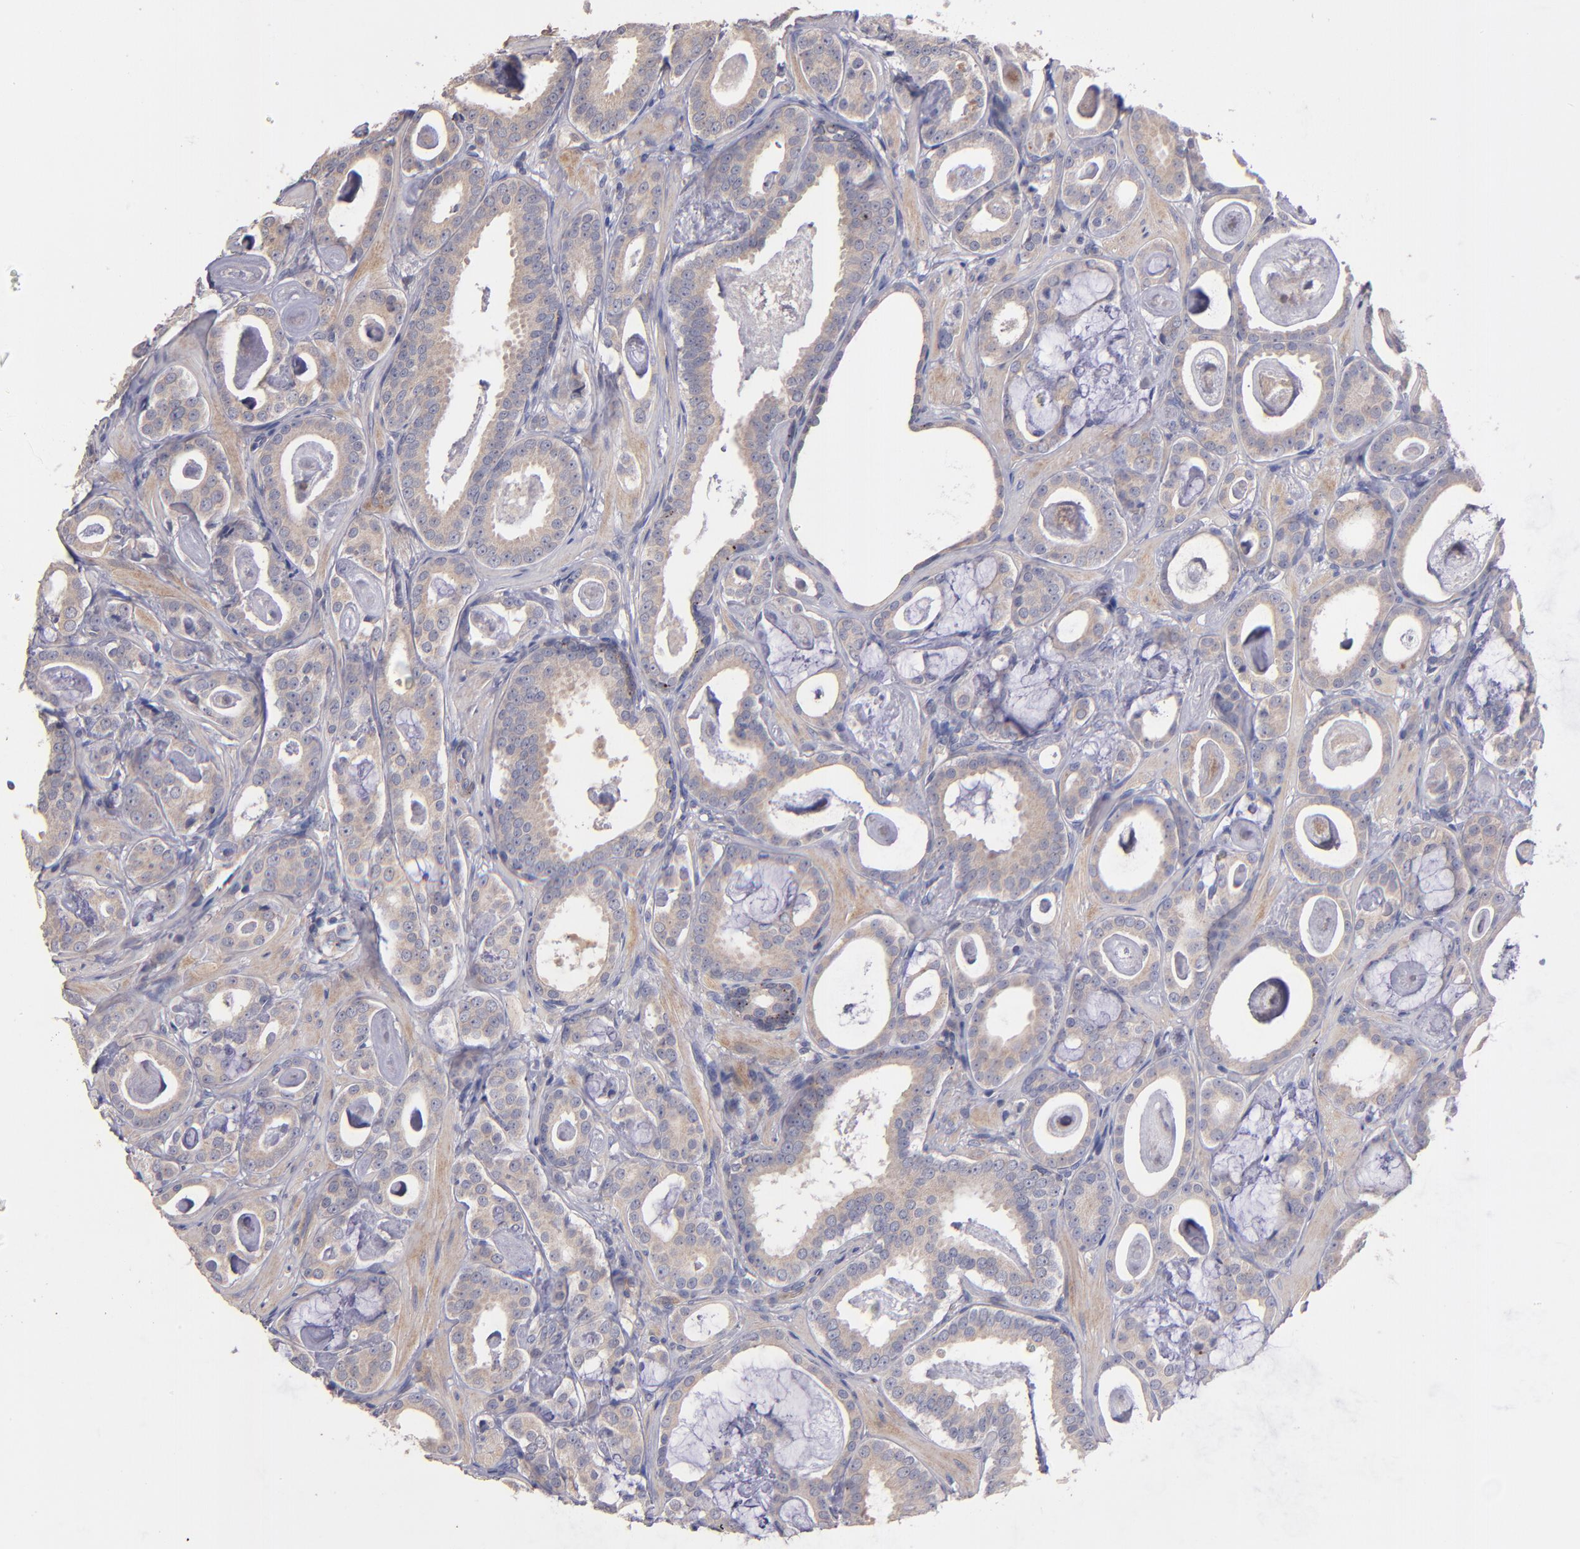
{"staining": {"intensity": "weak", "quantity": ">75%", "location": "cytoplasmic/membranous"}, "tissue": "prostate cancer", "cell_type": "Tumor cells", "image_type": "cancer", "snomed": [{"axis": "morphology", "description": "Adenocarcinoma, Low grade"}, {"axis": "topography", "description": "Prostate"}], "caption": "DAB (3,3'-diaminobenzidine) immunohistochemical staining of low-grade adenocarcinoma (prostate) exhibits weak cytoplasmic/membranous protein staining in about >75% of tumor cells.", "gene": "MAGEE1", "patient": {"sex": "male", "age": 57}}